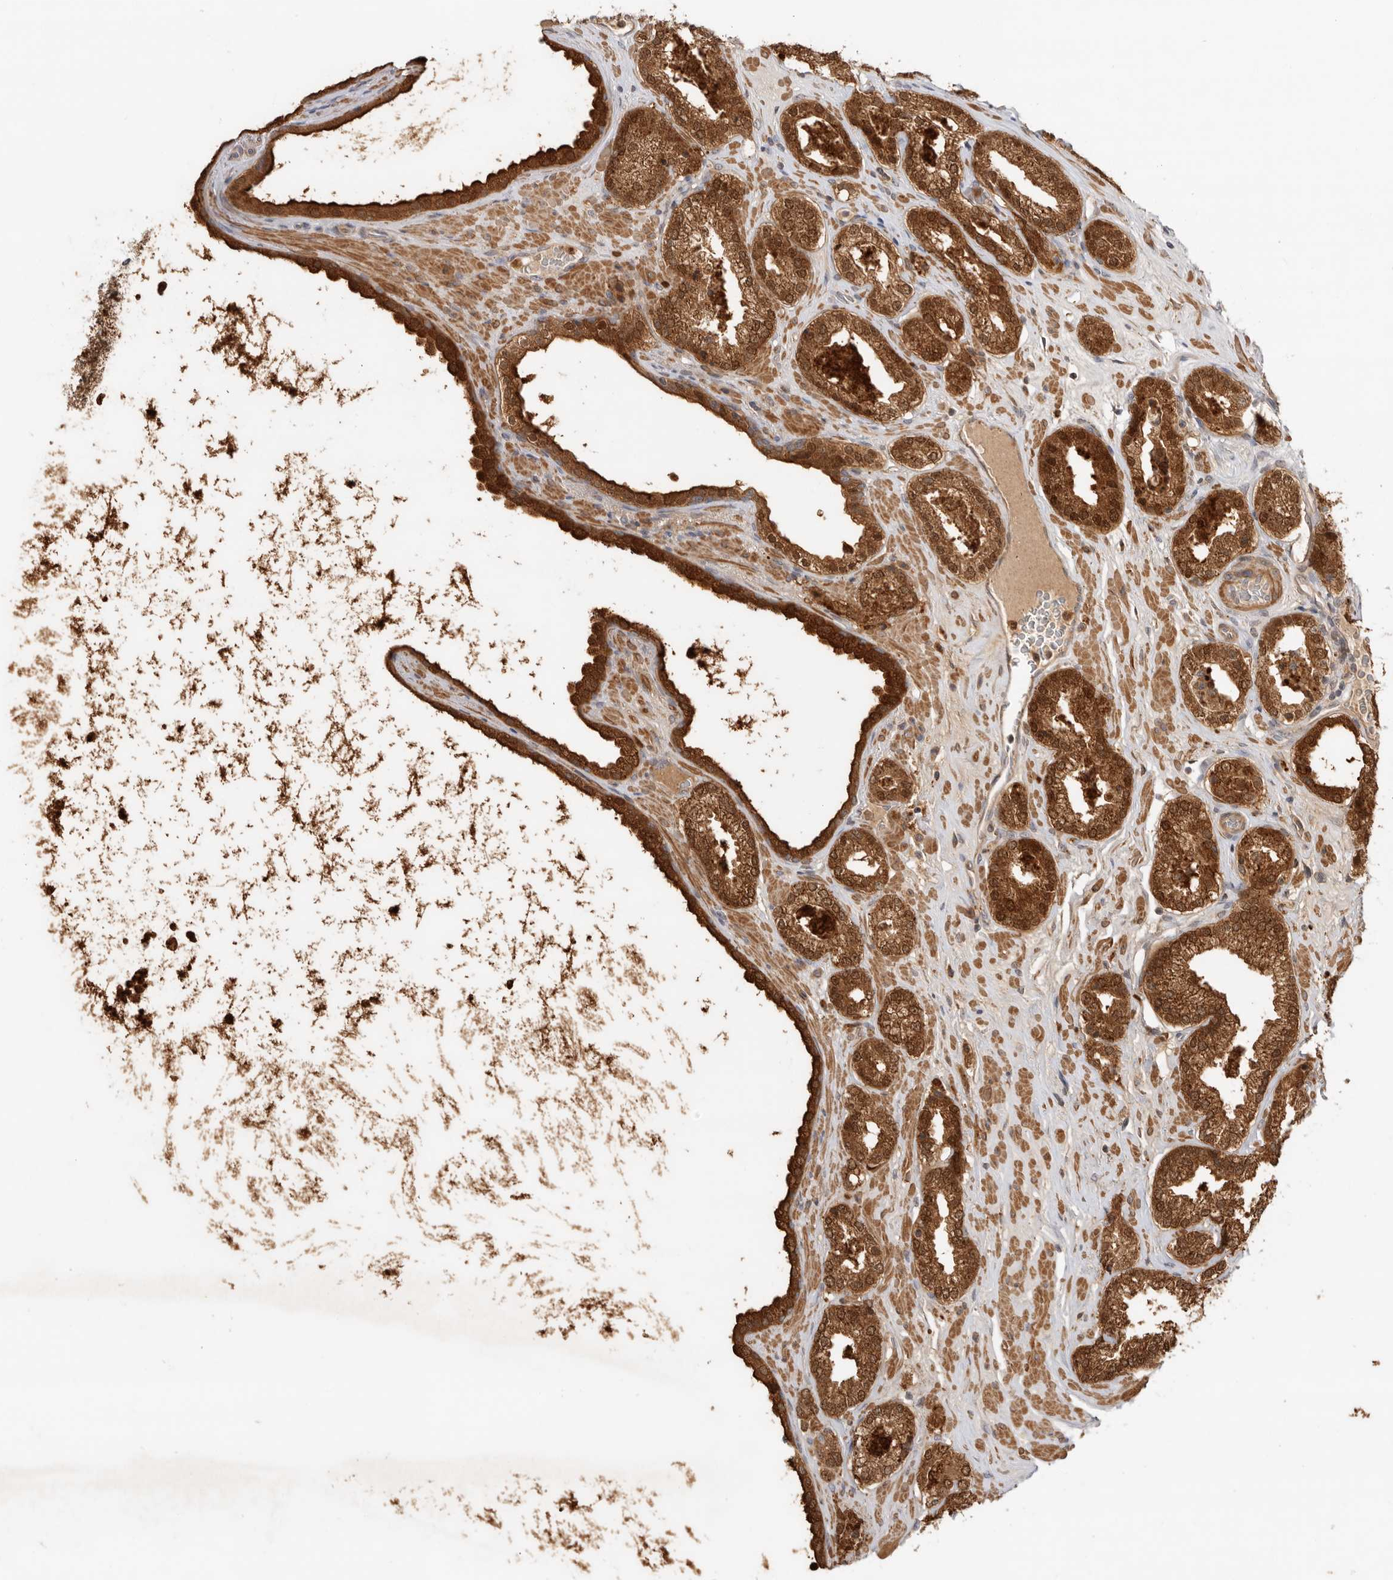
{"staining": {"intensity": "strong", "quantity": ">75%", "location": "cytoplasmic/membranous"}, "tissue": "prostate cancer", "cell_type": "Tumor cells", "image_type": "cancer", "snomed": [{"axis": "morphology", "description": "Adenocarcinoma, Low grade"}, {"axis": "topography", "description": "Prostate"}], "caption": "An image of adenocarcinoma (low-grade) (prostate) stained for a protein reveals strong cytoplasmic/membranous brown staining in tumor cells.", "gene": "GNE", "patient": {"sex": "male", "age": 62}}